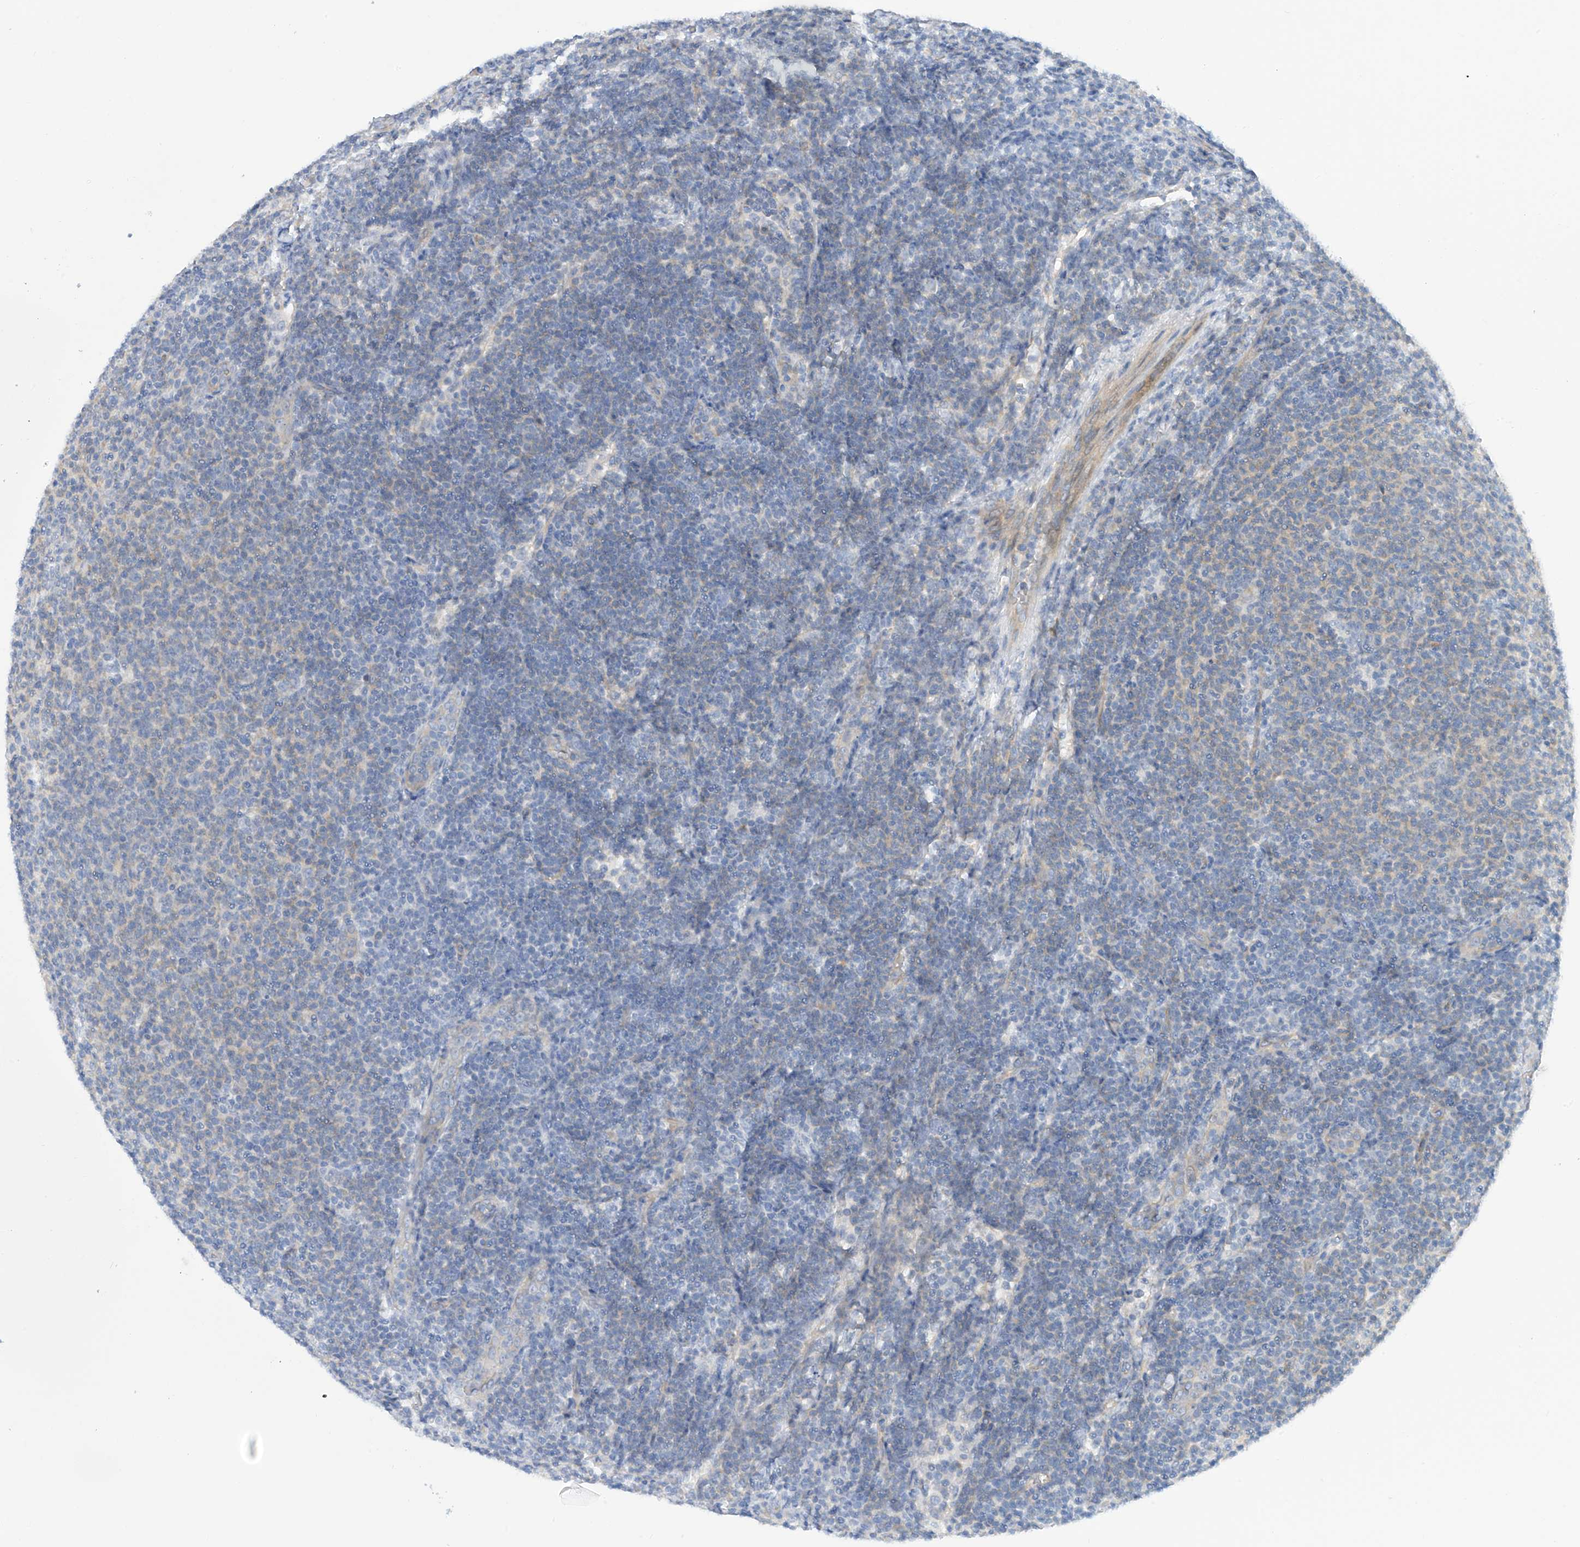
{"staining": {"intensity": "negative", "quantity": "none", "location": "none"}, "tissue": "lymphoma", "cell_type": "Tumor cells", "image_type": "cancer", "snomed": [{"axis": "morphology", "description": "Malignant lymphoma, non-Hodgkin's type, Low grade"}, {"axis": "topography", "description": "Lymph node"}], "caption": "High power microscopy micrograph of an IHC photomicrograph of malignant lymphoma, non-Hodgkin's type (low-grade), revealing no significant expression in tumor cells. (IHC, brightfield microscopy, high magnification).", "gene": "PIK3C2B", "patient": {"sex": "male", "age": 66}}